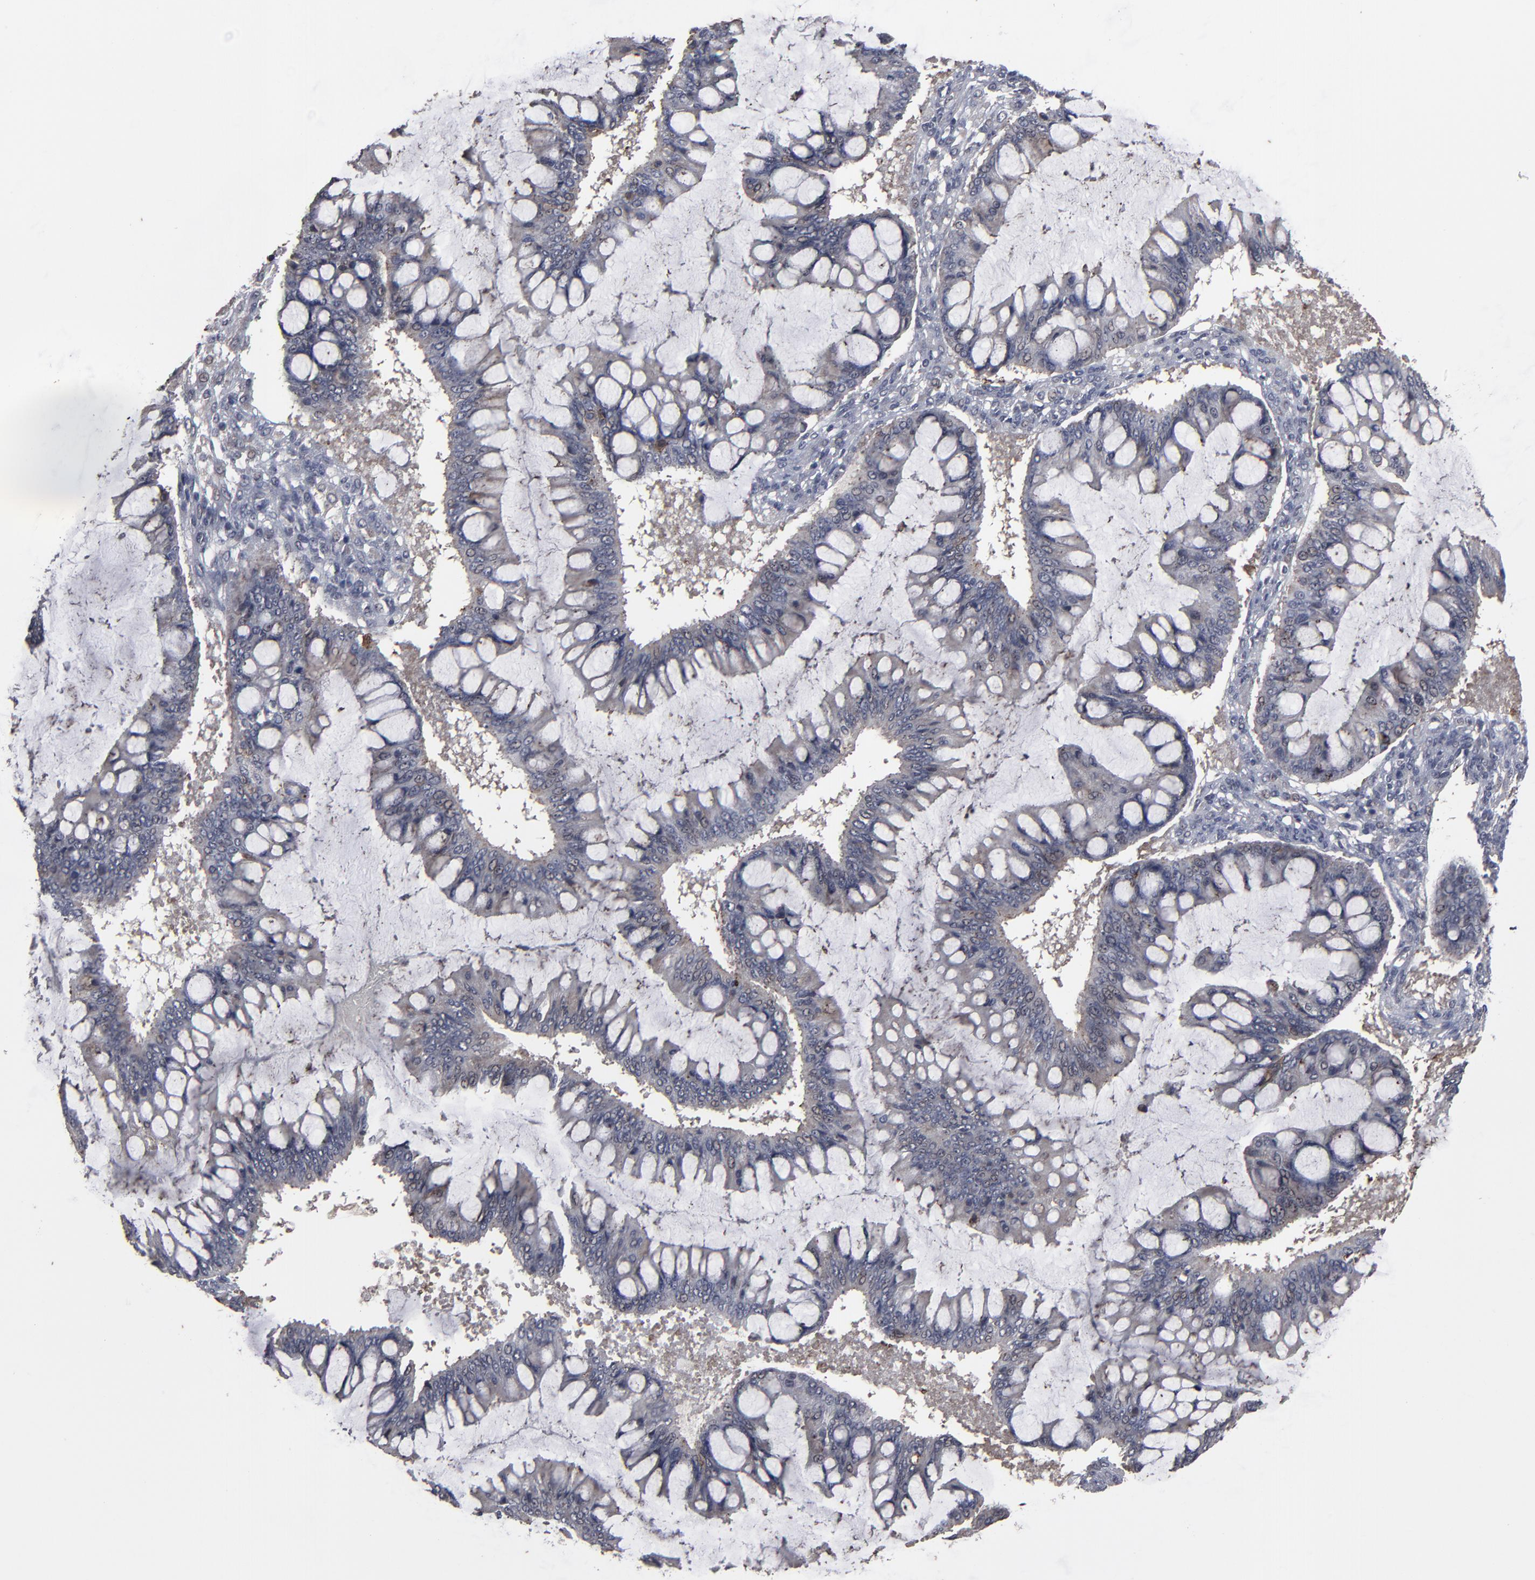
{"staining": {"intensity": "weak", "quantity": "25%-75%", "location": "cytoplasmic/membranous"}, "tissue": "ovarian cancer", "cell_type": "Tumor cells", "image_type": "cancer", "snomed": [{"axis": "morphology", "description": "Cystadenocarcinoma, mucinous, NOS"}, {"axis": "topography", "description": "Ovary"}], "caption": "Human ovarian cancer (mucinous cystadenocarcinoma) stained for a protein (brown) exhibits weak cytoplasmic/membranous positive expression in about 25%-75% of tumor cells.", "gene": "SLC22A17", "patient": {"sex": "female", "age": 73}}